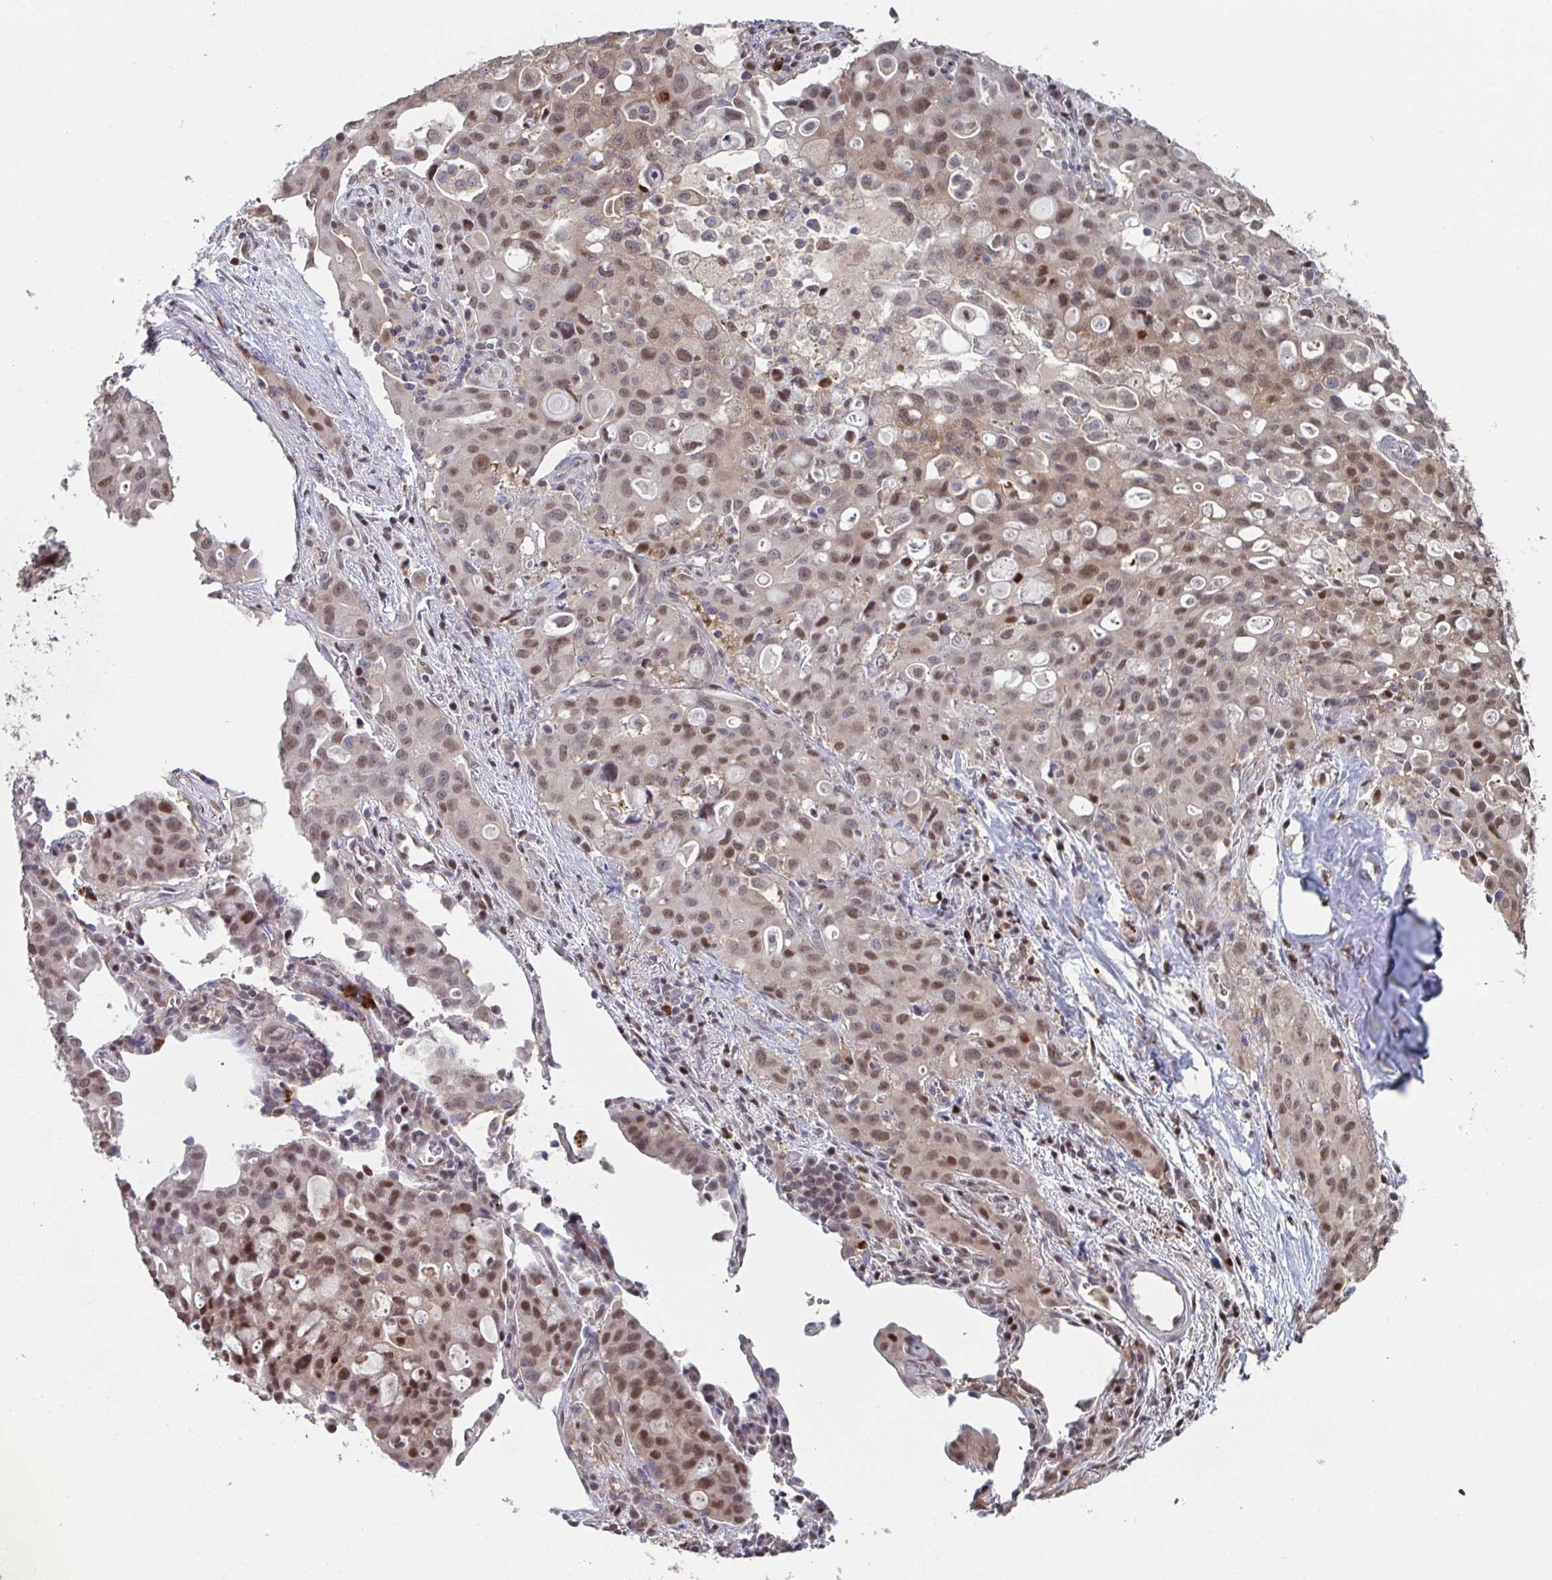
{"staining": {"intensity": "moderate", "quantity": ">75%", "location": "nuclear"}, "tissue": "lung cancer", "cell_type": "Tumor cells", "image_type": "cancer", "snomed": [{"axis": "morphology", "description": "Adenocarcinoma, NOS"}, {"axis": "topography", "description": "Lung"}], "caption": "This photomicrograph demonstrates lung adenocarcinoma stained with immunohistochemistry (IHC) to label a protein in brown. The nuclear of tumor cells show moderate positivity for the protein. Nuclei are counter-stained blue.", "gene": "ACD", "patient": {"sex": "female", "age": 44}}